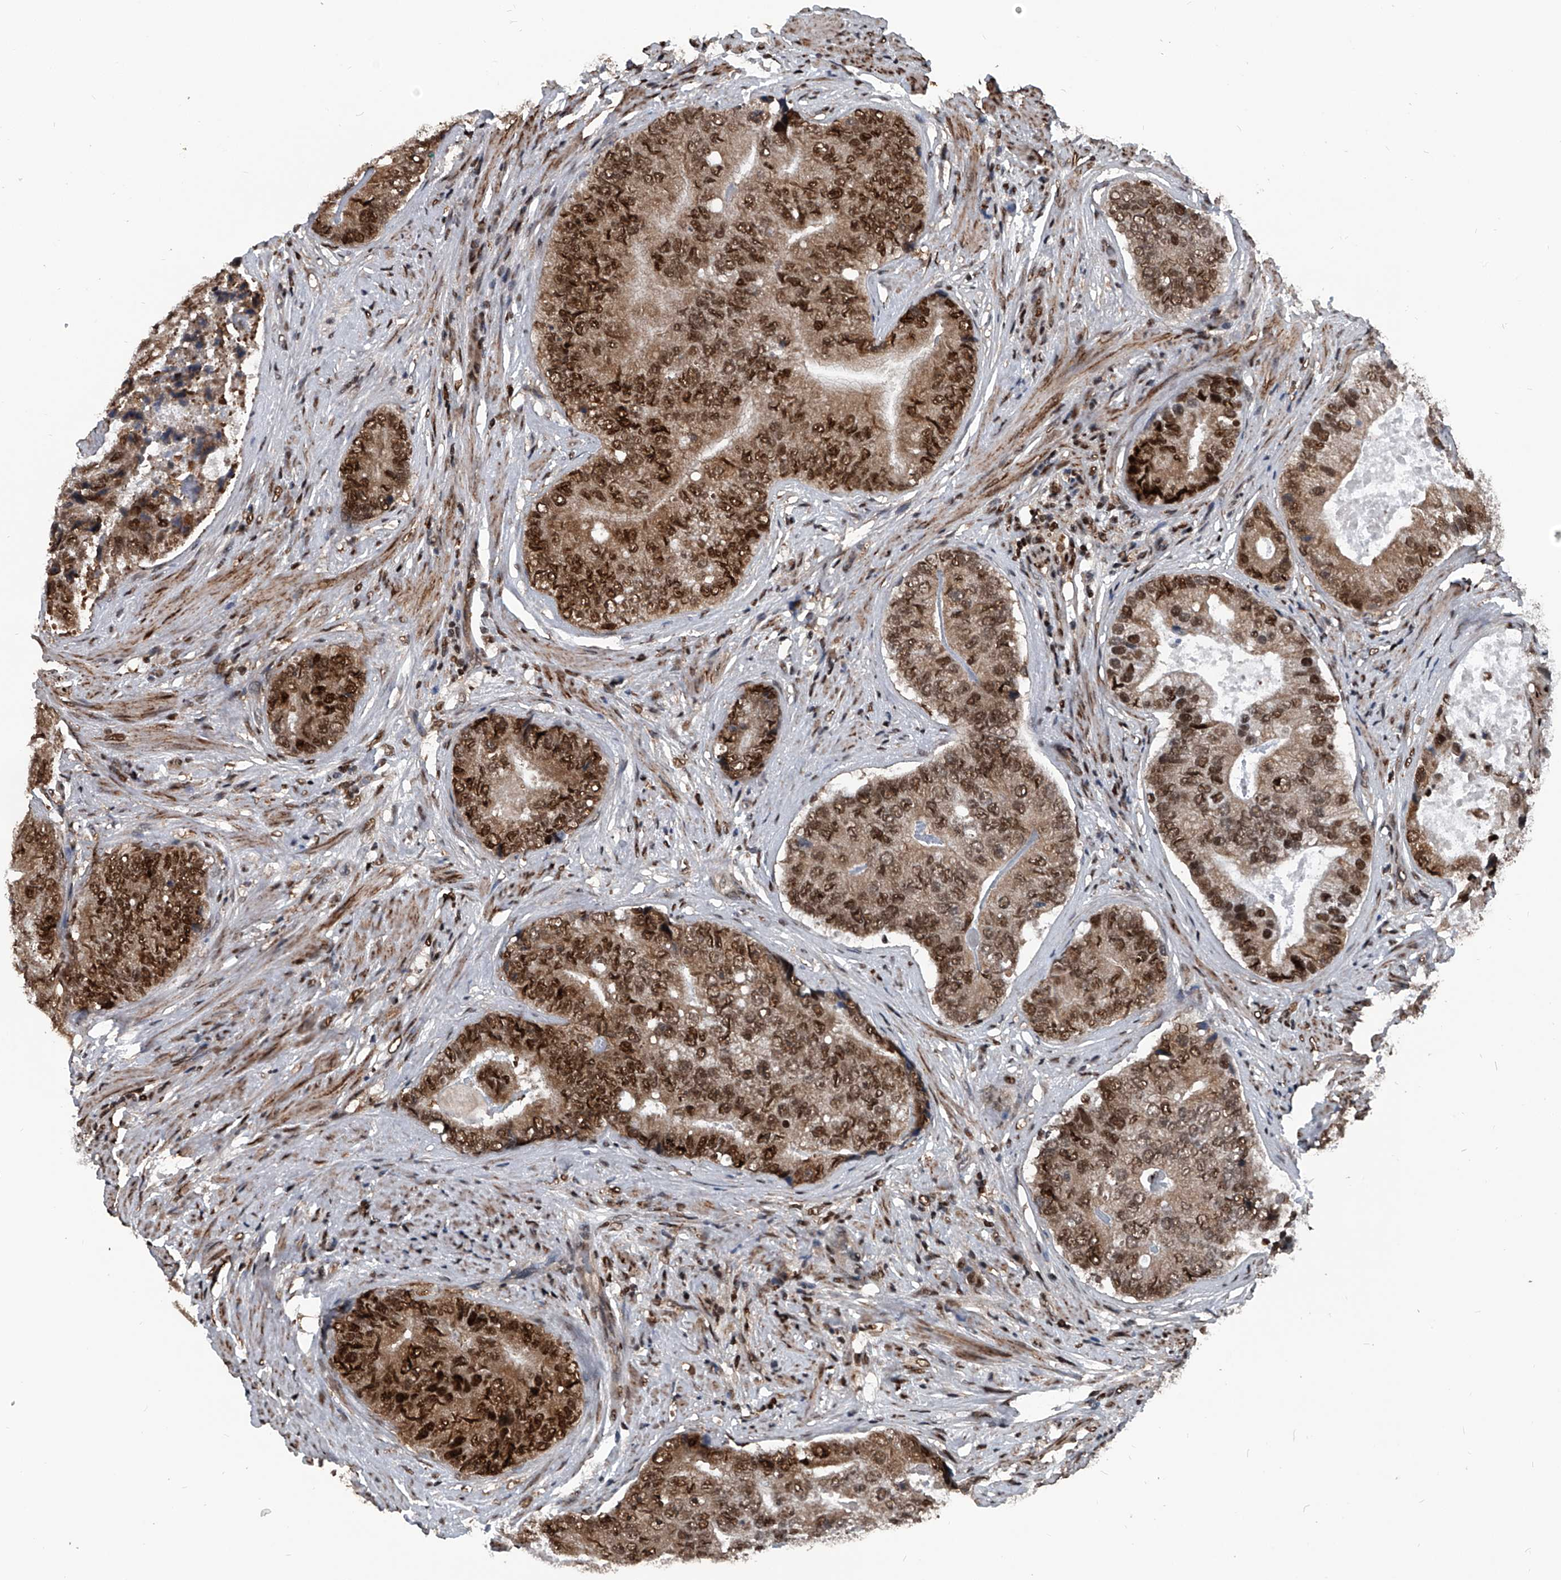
{"staining": {"intensity": "strong", "quantity": ">75%", "location": "cytoplasmic/membranous,nuclear"}, "tissue": "prostate cancer", "cell_type": "Tumor cells", "image_type": "cancer", "snomed": [{"axis": "morphology", "description": "Adenocarcinoma, High grade"}, {"axis": "topography", "description": "Prostate"}], "caption": "High-magnification brightfield microscopy of prostate cancer (high-grade adenocarcinoma) stained with DAB (brown) and counterstained with hematoxylin (blue). tumor cells exhibit strong cytoplasmic/membranous and nuclear staining is appreciated in about>75% of cells. (Stains: DAB in brown, nuclei in blue, Microscopy: brightfield microscopy at high magnification).", "gene": "FKBP5", "patient": {"sex": "male", "age": 70}}